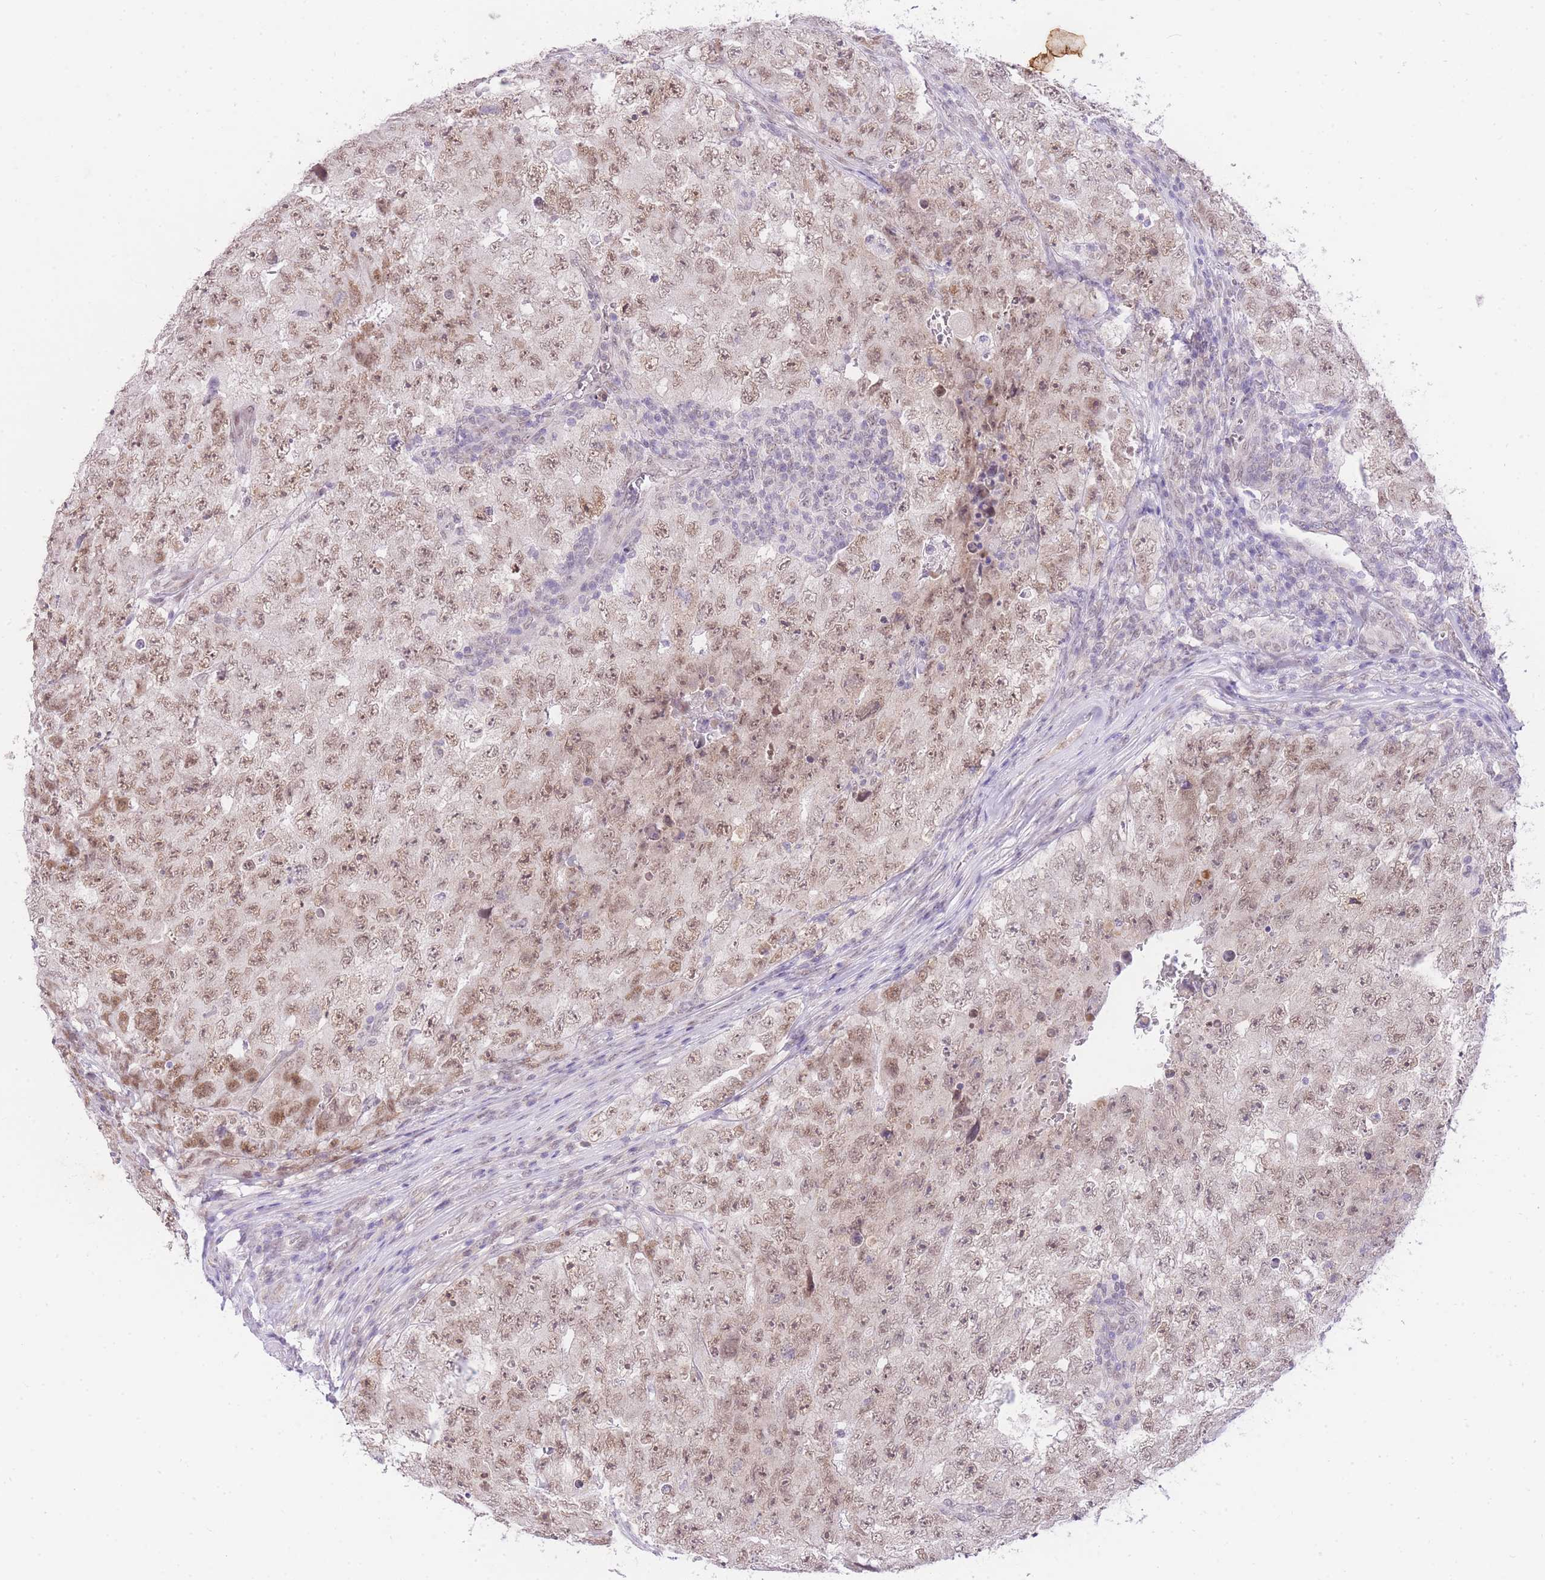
{"staining": {"intensity": "moderate", "quantity": ">75%", "location": "nuclear"}, "tissue": "testis cancer", "cell_type": "Tumor cells", "image_type": "cancer", "snomed": [{"axis": "morphology", "description": "Carcinoma, Embryonal, NOS"}, {"axis": "topography", "description": "Testis"}], "caption": "DAB immunohistochemical staining of human testis embryonal carcinoma displays moderate nuclear protein positivity in about >75% of tumor cells.", "gene": "UBXN7", "patient": {"sex": "male", "age": 17}}